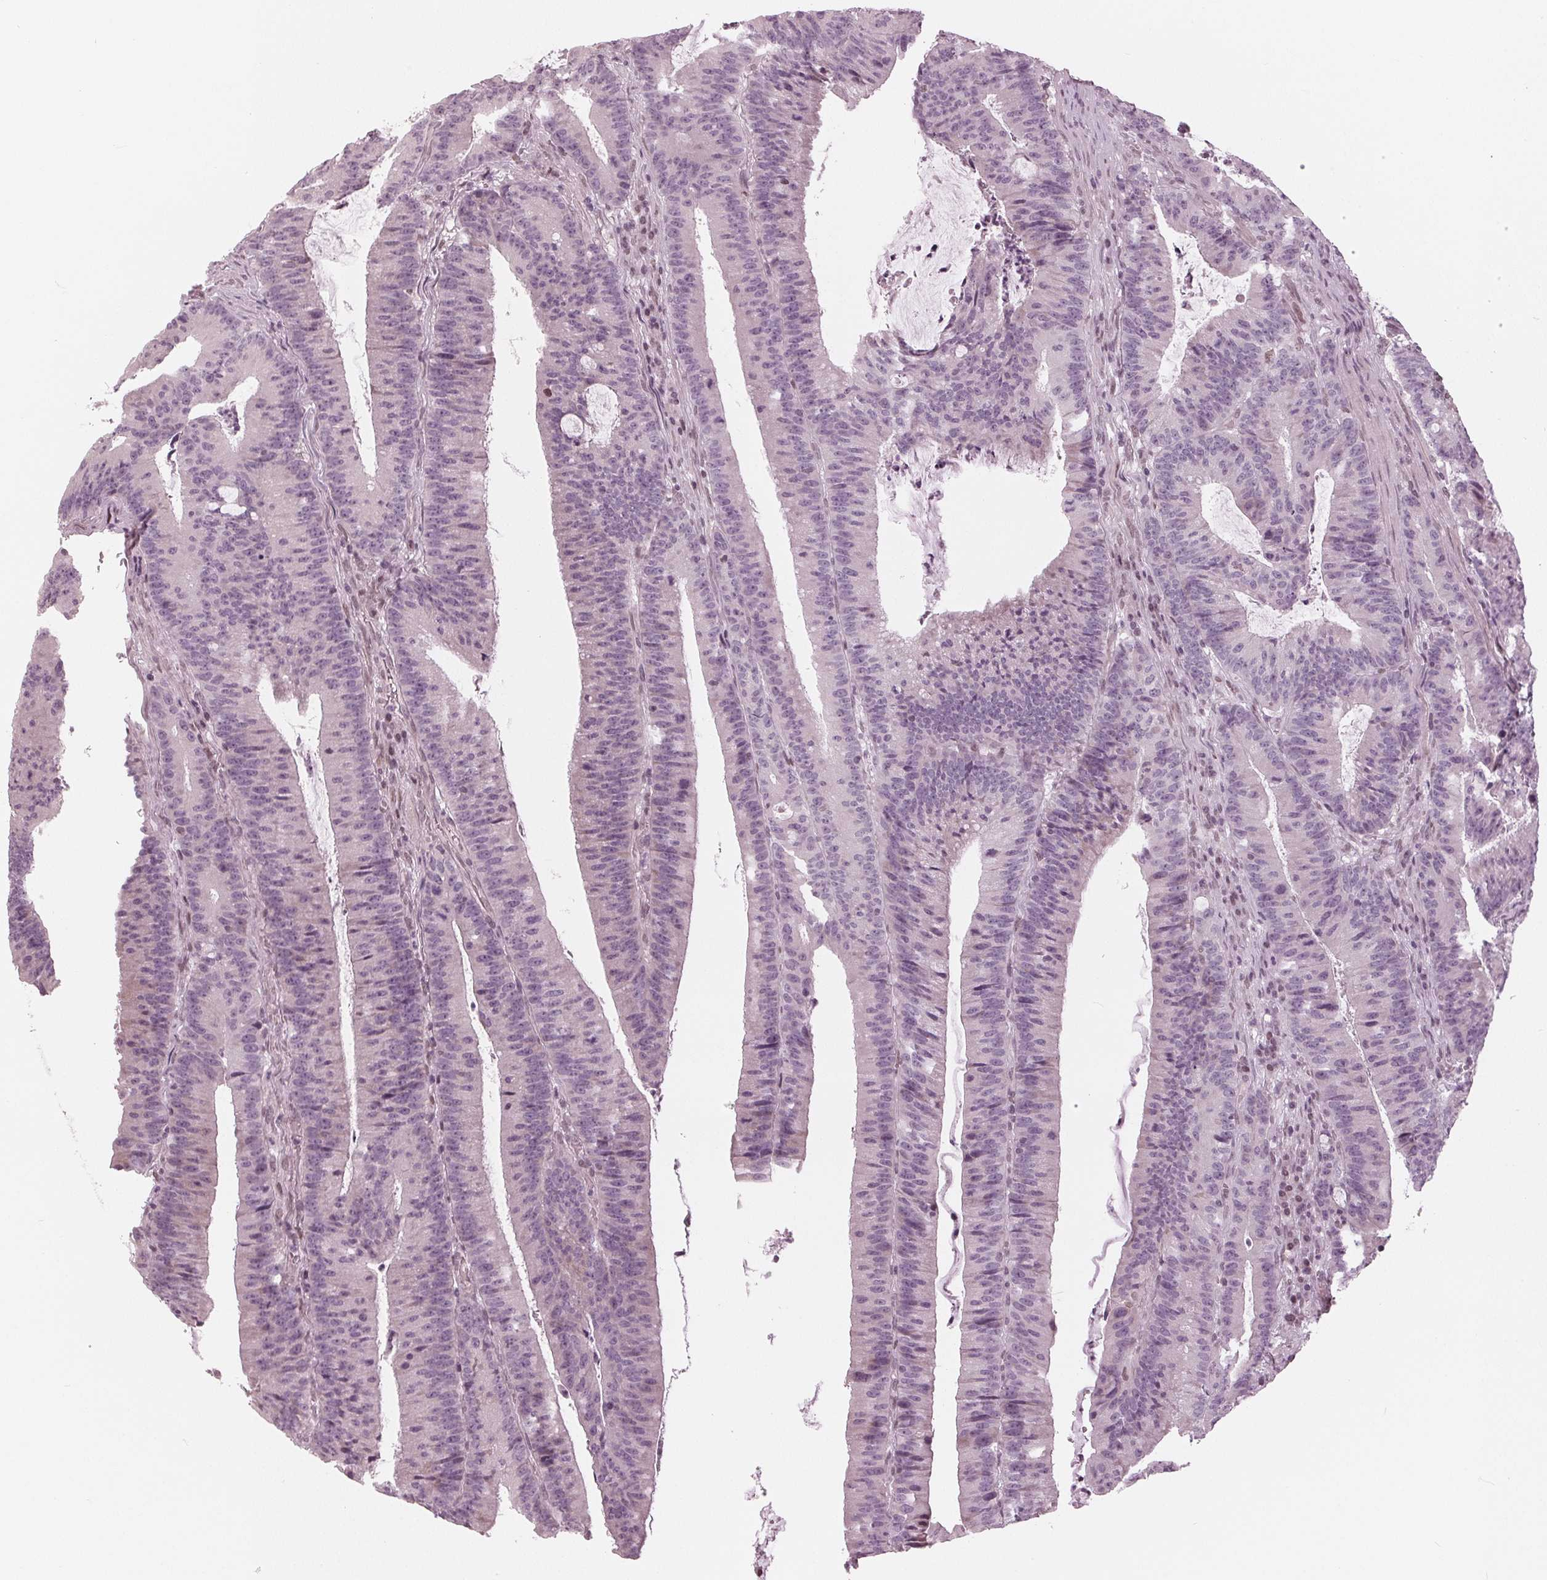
{"staining": {"intensity": "negative", "quantity": "none", "location": "none"}, "tissue": "colorectal cancer", "cell_type": "Tumor cells", "image_type": "cancer", "snomed": [{"axis": "morphology", "description": "Adenocarcinoma, NOS"}, {"axis": "topography", "description": "Colon"}], "caption": "A high-resolution micrograph shows immunohistochemistry (IHC) staining of colorectal cancer (adenocarcinoma), which displays no significant expression in tumor cells. The staining is performed using DAB brown chromogen with nuclei counter-stained in using hematoxylin.", "gene": "DNMT3L", "patient": {"sex": "female", "age": 78}}